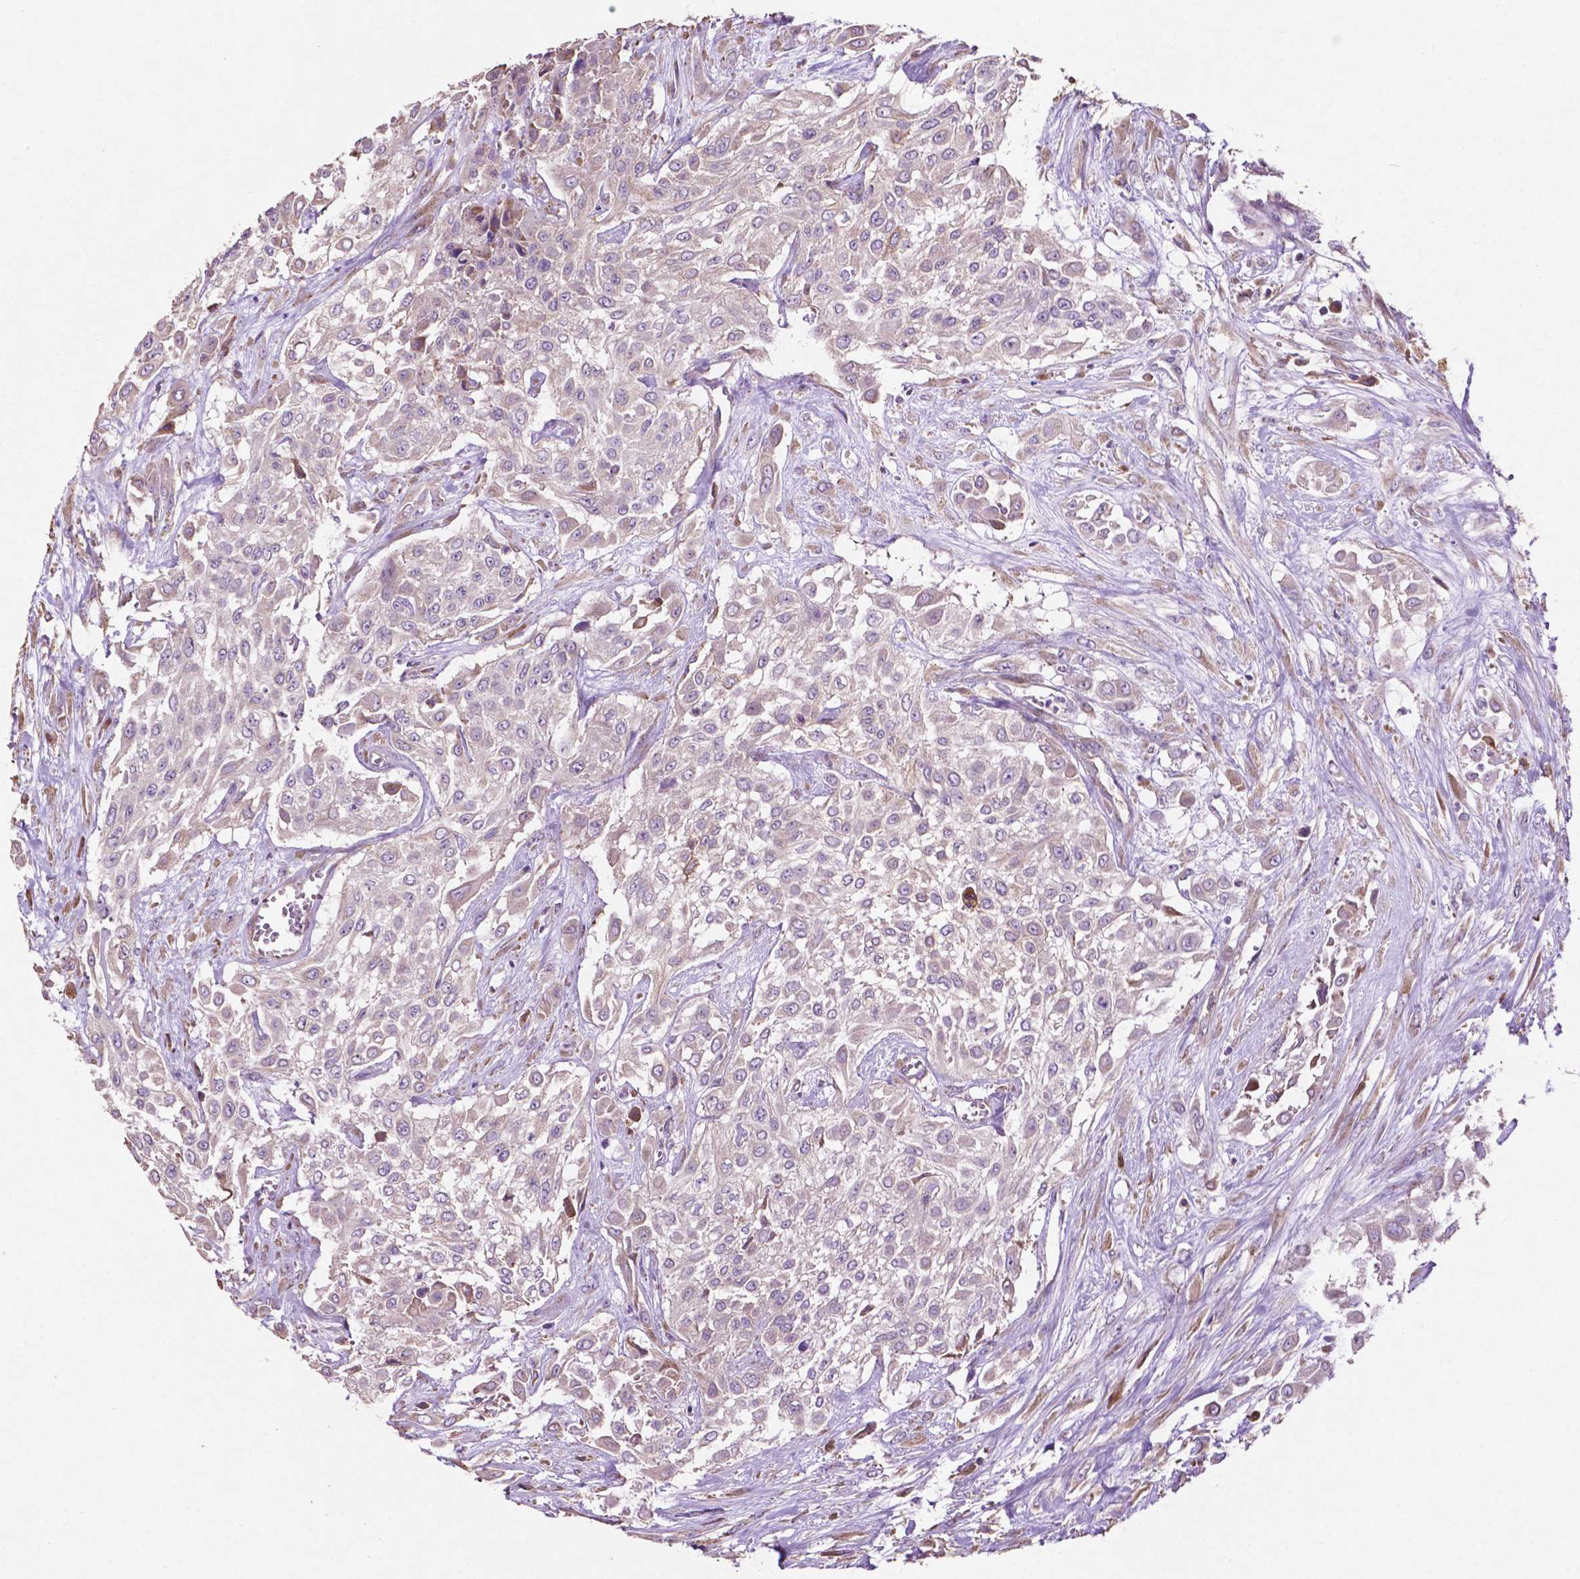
{"staining": {"intensity": "negative", "quantity": "none", "location": "none"}, "tissue": "urothelial cancer", "cell_type": "Tumor cells", "image_type": "cancer", "snomed": [{"axis": "morphology", "description": "Urothelial carcinoma, High grade"}, {"axis": "topography", "description": "Urinary bladder"}], "caption": "Tumor cells are negative for brown protein staining in high-grade urothelial carcinoma.", "gene": "MBTPS1", "patient": {"sex": "male", "age": 57}}